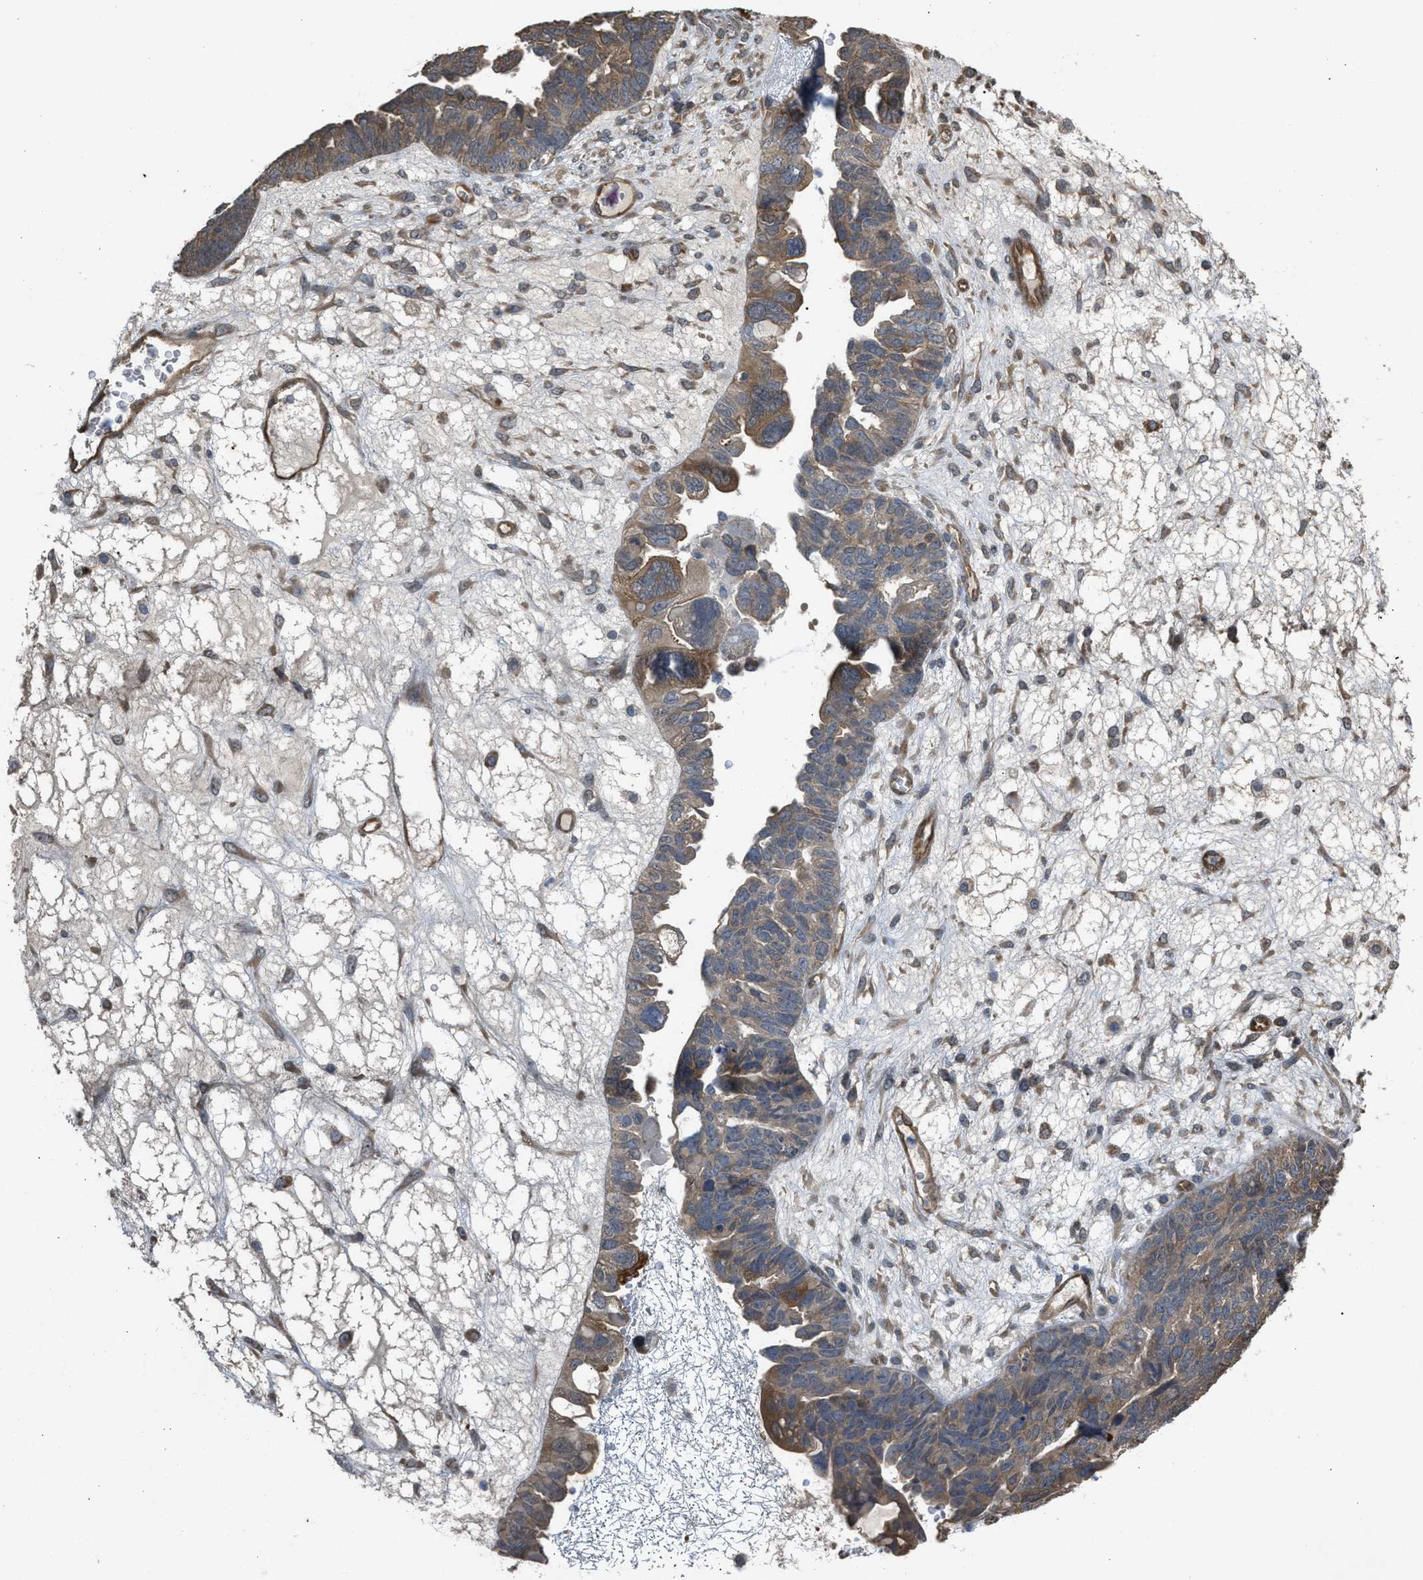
{"staining": {"intensity": "weak", "quantity": ">75%", "location": "cytoplasmic/membranous"}, "tissue": "ovarian cancer", "cell_type": "Tumor cells", "image_type": "cancer", "snomed": [{"axis": "morphology", "description": "Cystadenocarcinoma, serous, NOS"}, {"axis": "topography", "description": "Ovary"}], "caption": "Approximately >75% of tumor cells in ovarian cancer (serous cystadenocarcinoma) show weak cytoplasmic/membranous protein expression as visualized by brown immunohistochemical staining.", "gene": "BAG3", "patient": {"sex": "female", "age": 79}}